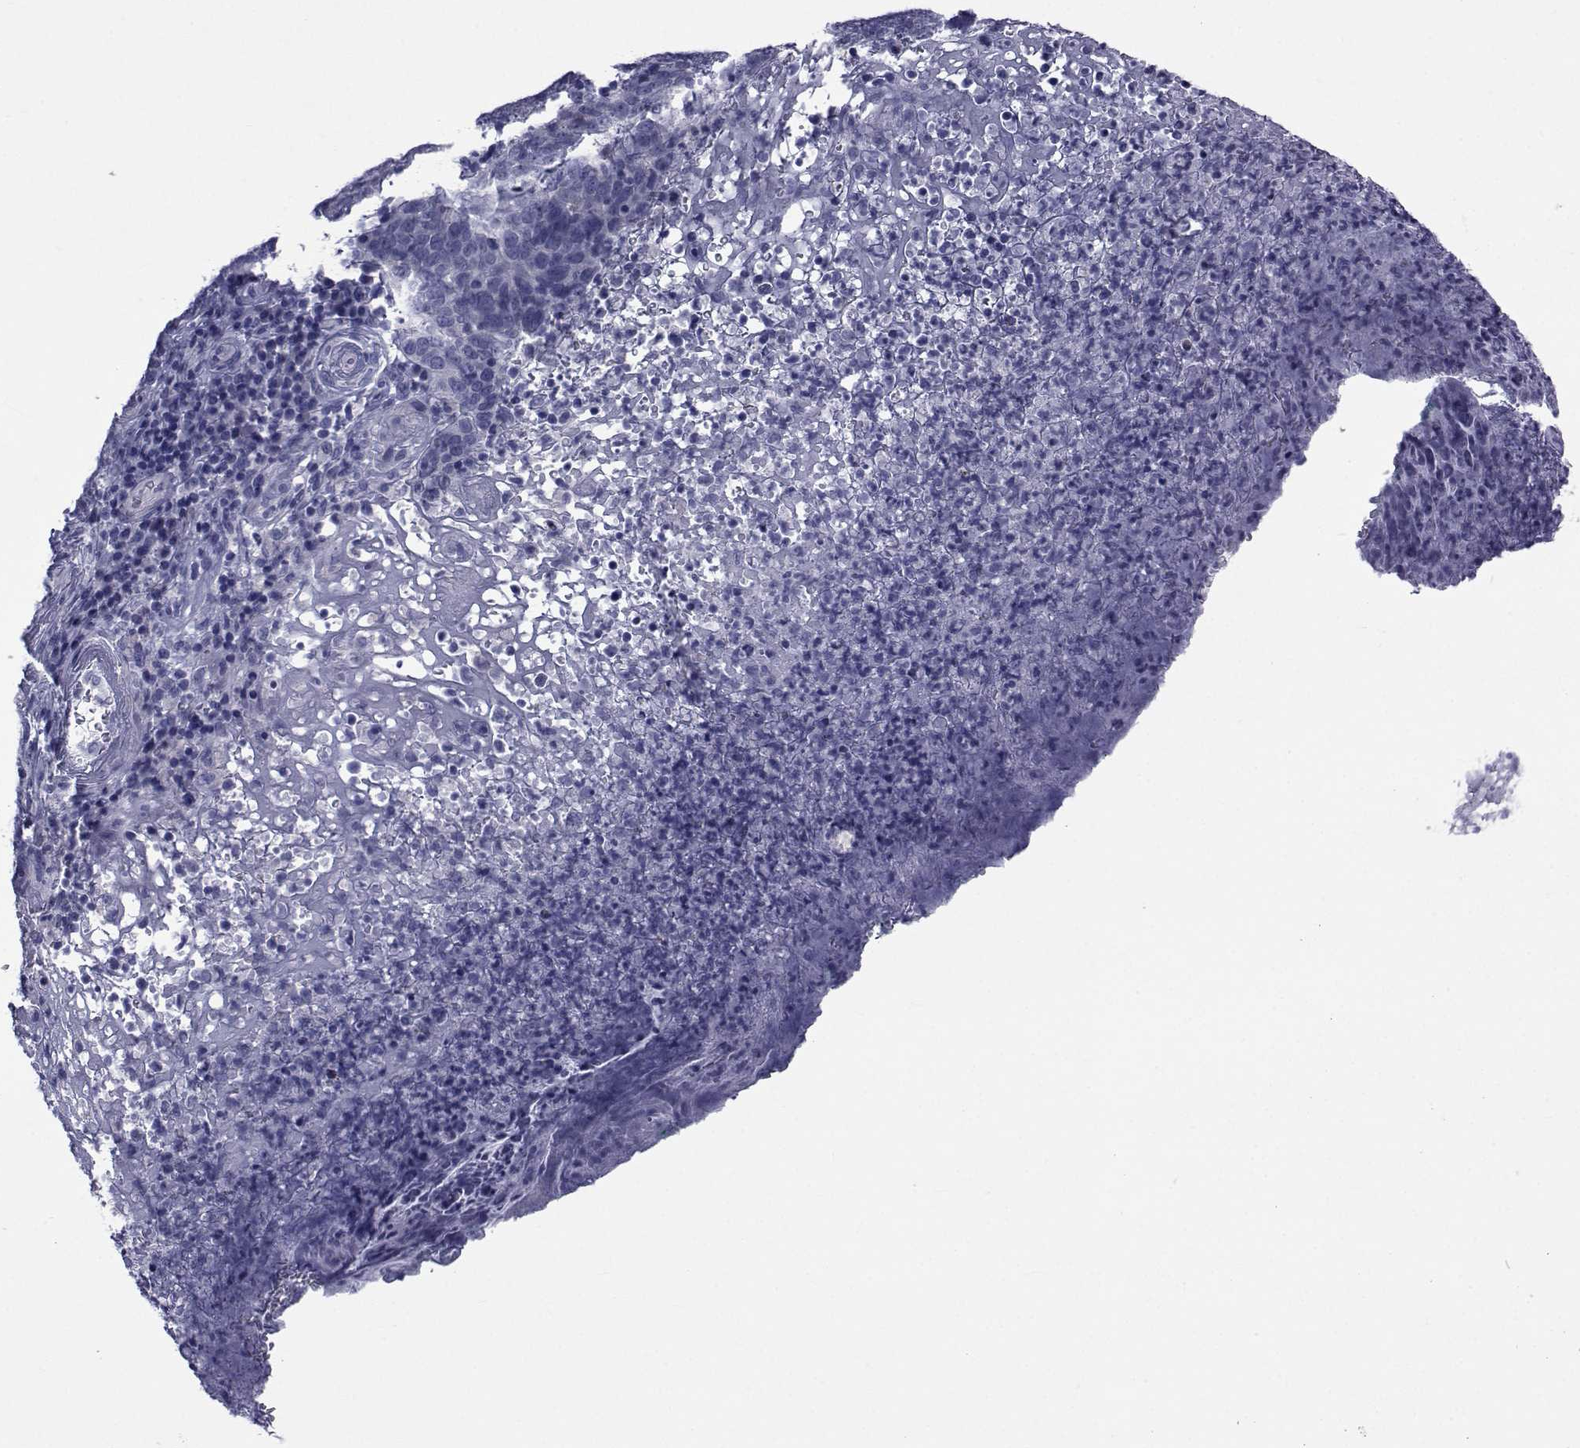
{"staining": {"intensity": "negative", "quantity": "none", "location": "none"}, "tissue": "skin cancer", "cell_type": "Tumor cells", "image_type": "cancer", "snomed": [{"axis": "morphology", "description": "Squamous cell carcinoma, NOS"}, {"axis": "topography", "description": "Skin"}, {"axis": "topography", "description": "Anal"}], "caption": "Squamous cell carcinoma (skin) stained for a protein using immunohistochemistry displays no staining tumor cells.", "gene": "GKAP1", "patient": {"sex": "female", "age": 51}}